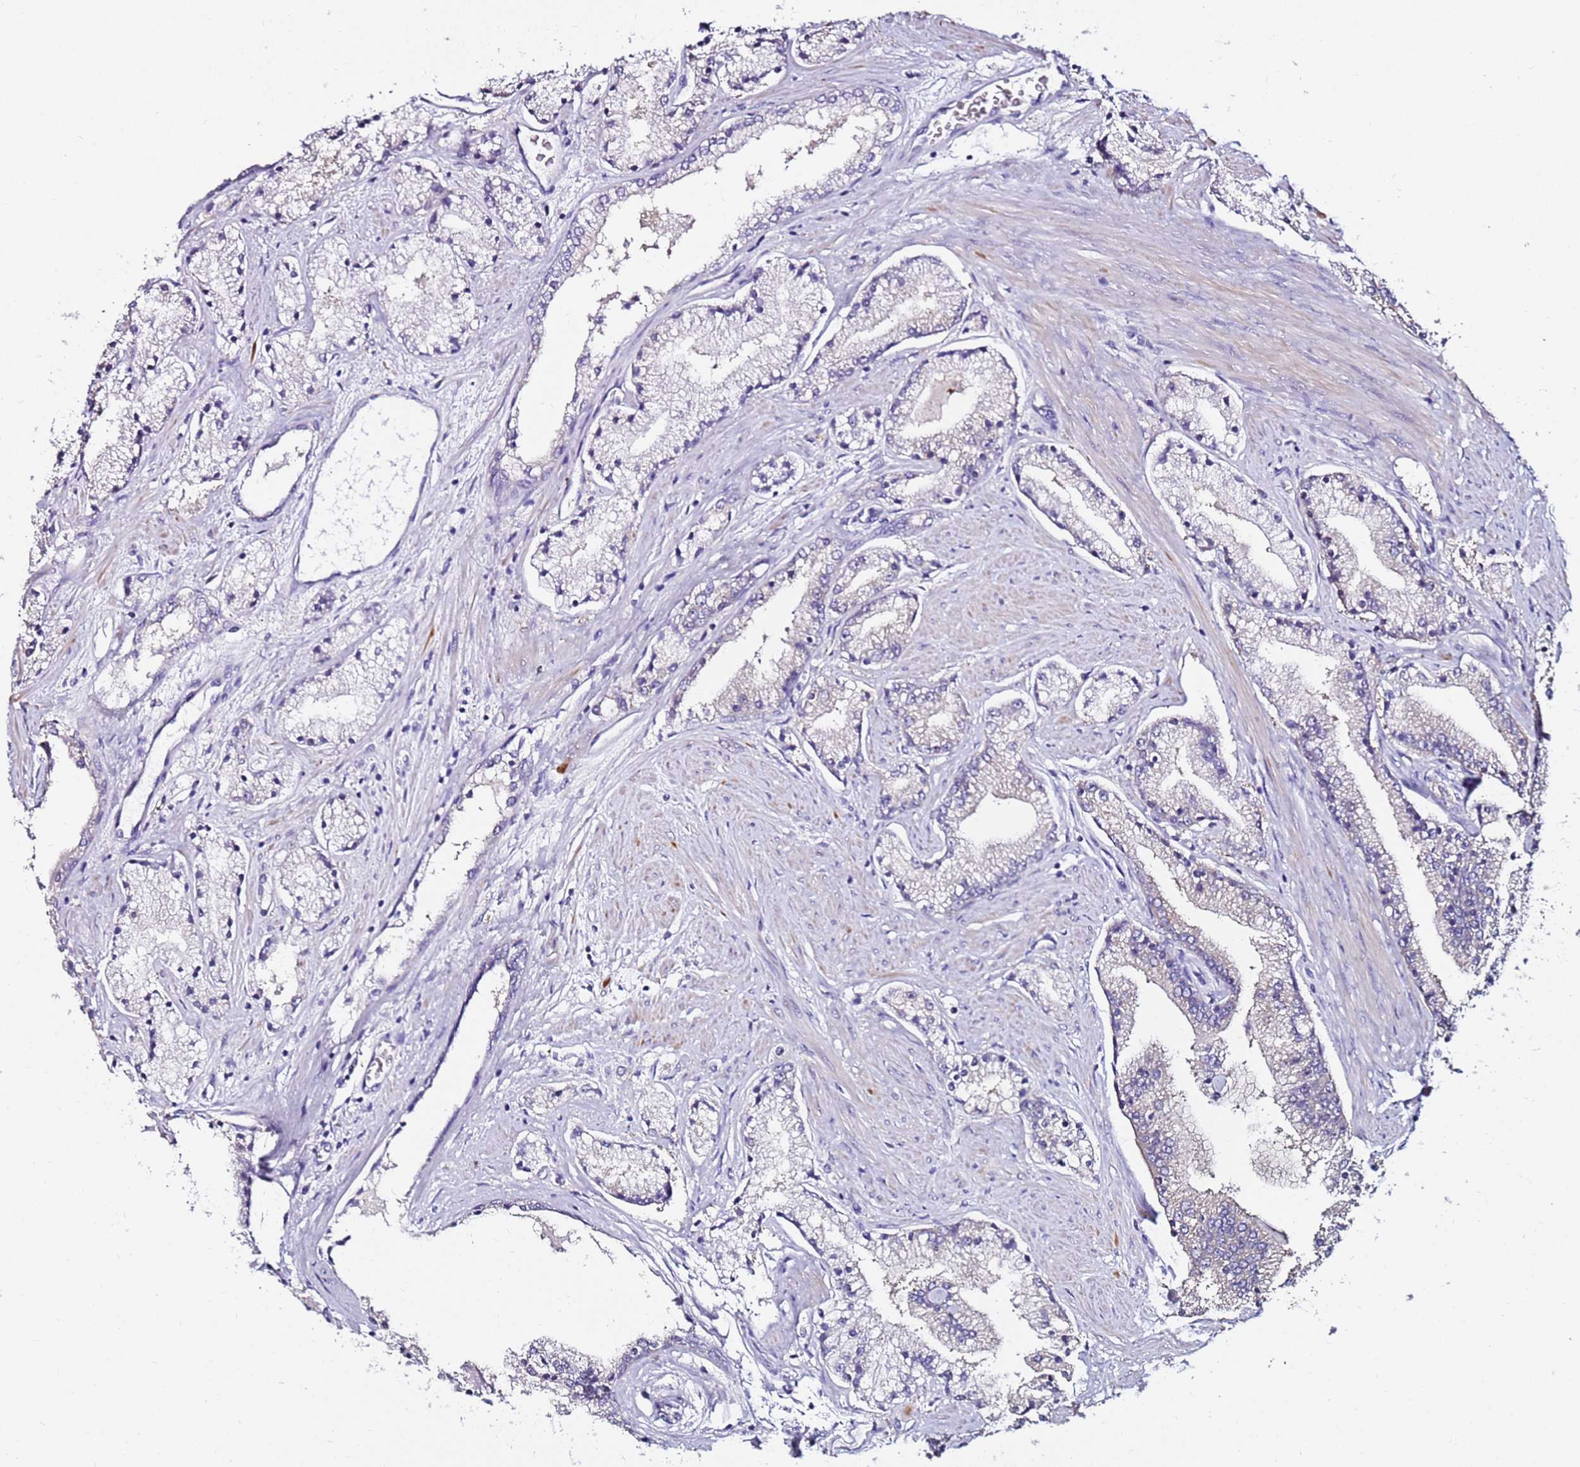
{"staining": {"intensity": "negative", "quantity": "none", "location": "none"}, "tissue": "prostate cancer", "cell_type": "Tumor cells", "image_type": "cancer", "snomed": [{"axis": "morphology", "description": "Adenocarcinoma, High grade"}, {"axis": "topography", "description": "Prostate"}], "caption": "Tumor cells show no significant protein expression in high-grade adenocarcinoma (prostate).", "gene": "SRRM5", "patient": {"sex": "male", "age": 67}}